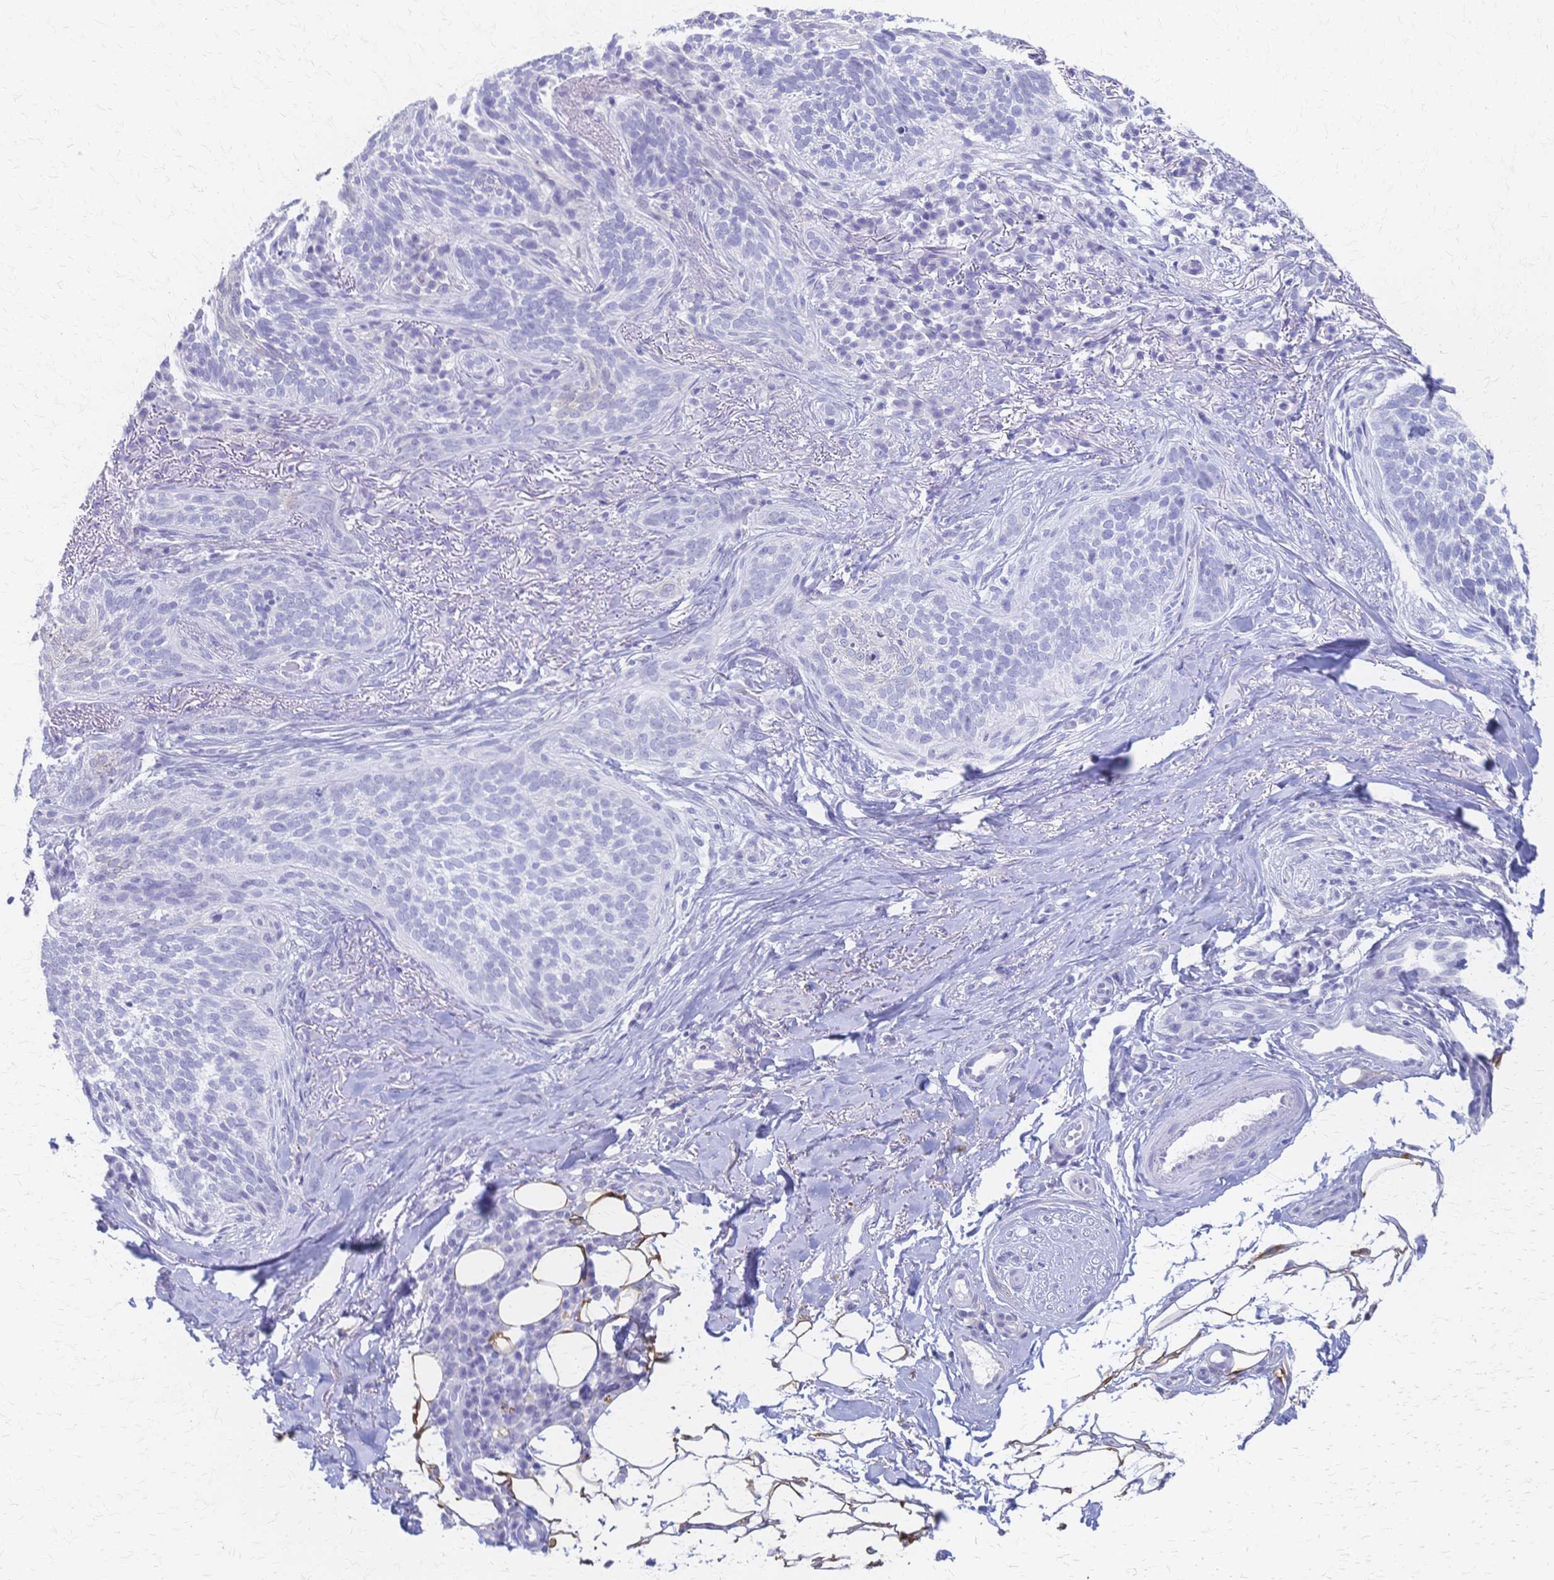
{"staining": {"intensity": "negative", "quantity": "none", "location": "none"}, "tissue": "skin cancer", "cell_type": "Tumor cells", "image_type": "cancer", "snomed": [{"axis": "morphology", "description": "Basal cell carcinoma"}, {"axis": "topography", "description": "Skin"}, {"axis": "topography", "description": "Skin of head"}], "caption": "This is an immunohistochemistry micrograph of human skin cancer. There is no expression in tumor cells.", "gene": "CYB5A", "patient": {"sex": "male", "age": 62}}